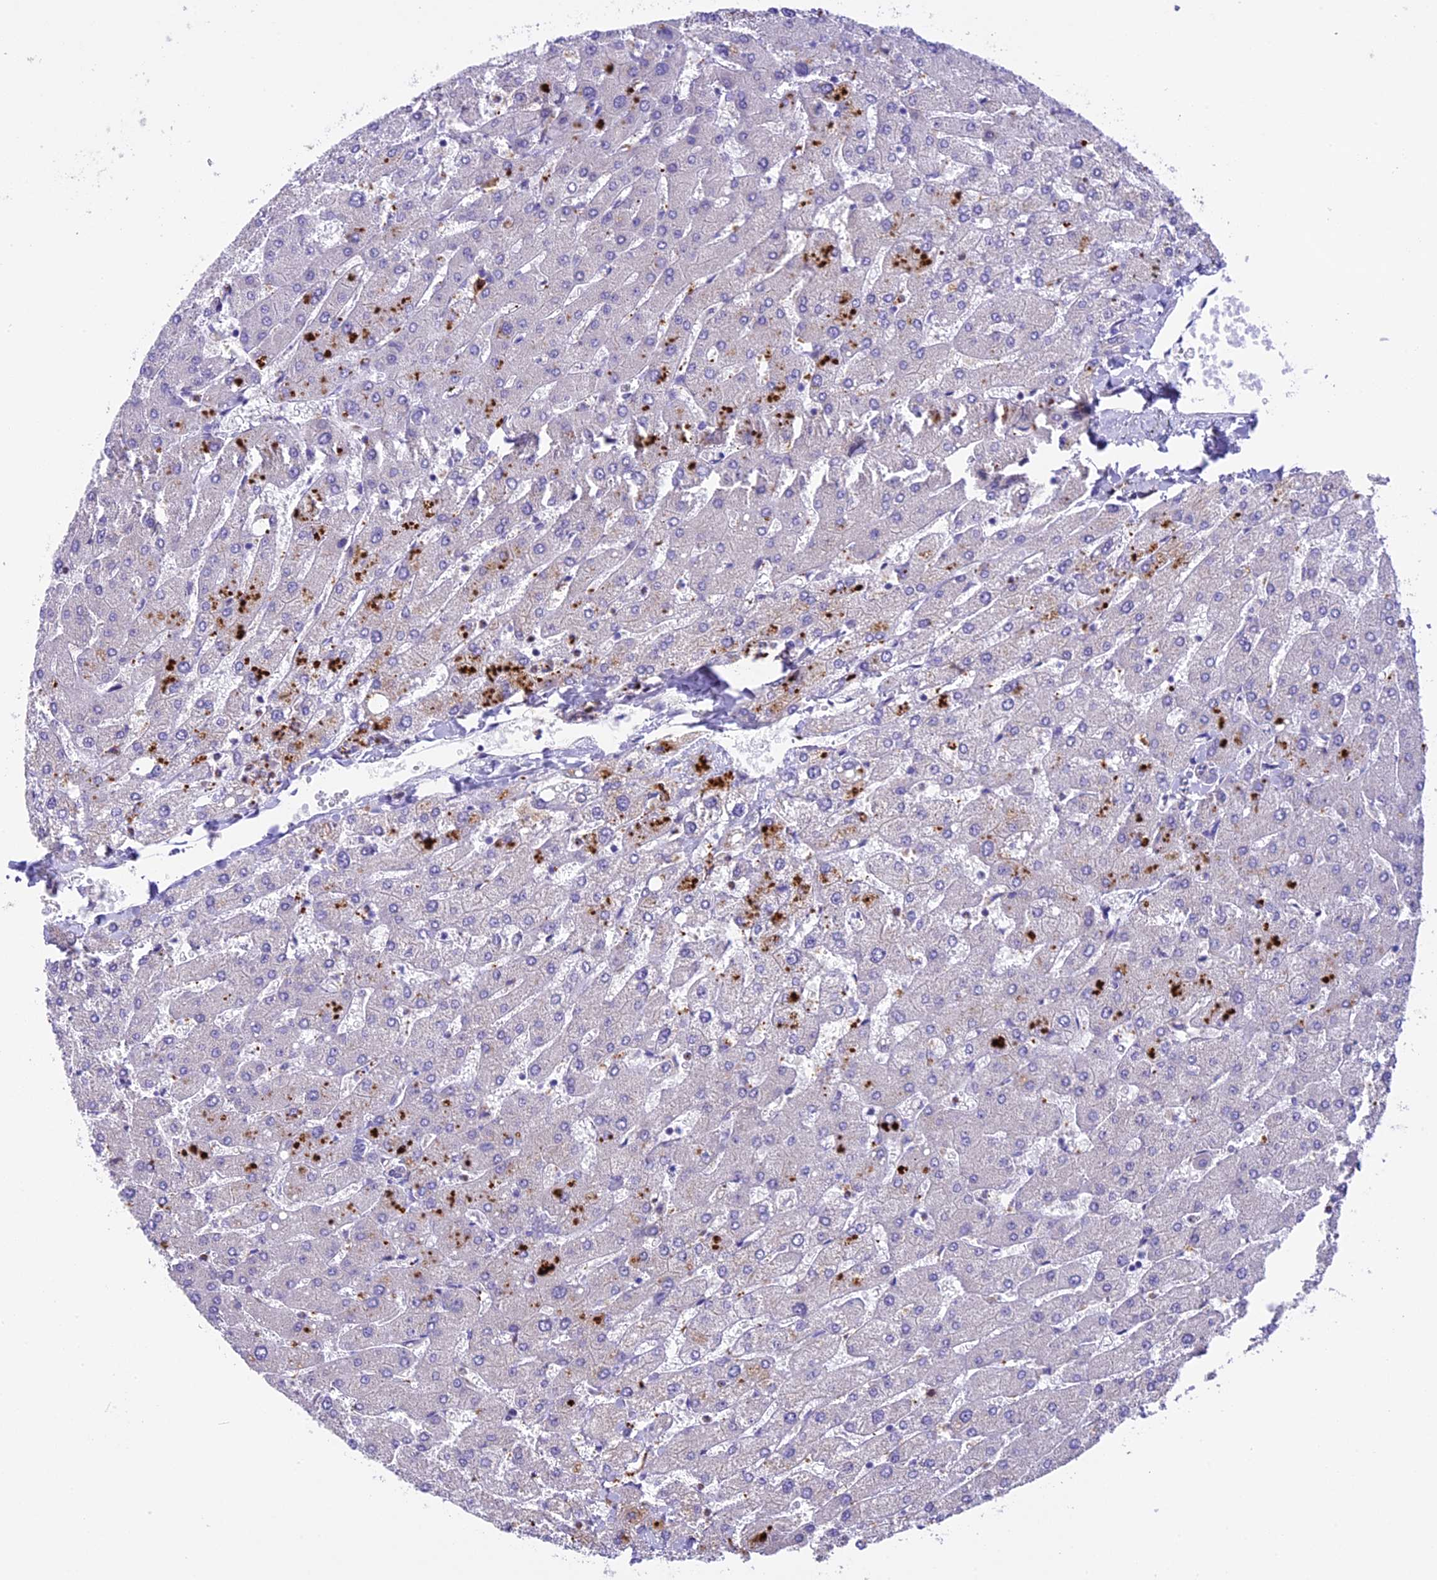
{"staining": {"intensity": "negative", "quantity": "none", "location": "none"}, "tissue": "liver", "cell_type": "Hepatocytes", "image_type": "normal", "snomed": [{"axis": "morphology", "description": "Normal tissue, NOS"}, {"axis": "topography", "description": "Liver"}], "caption": "The photomicrograph shows no staining of hepatocytes in normal liver. (DAB IHC with hematoxylin counter stain).", "gene": "NOD2", "patient": {"sex": "male", "age": 55}}